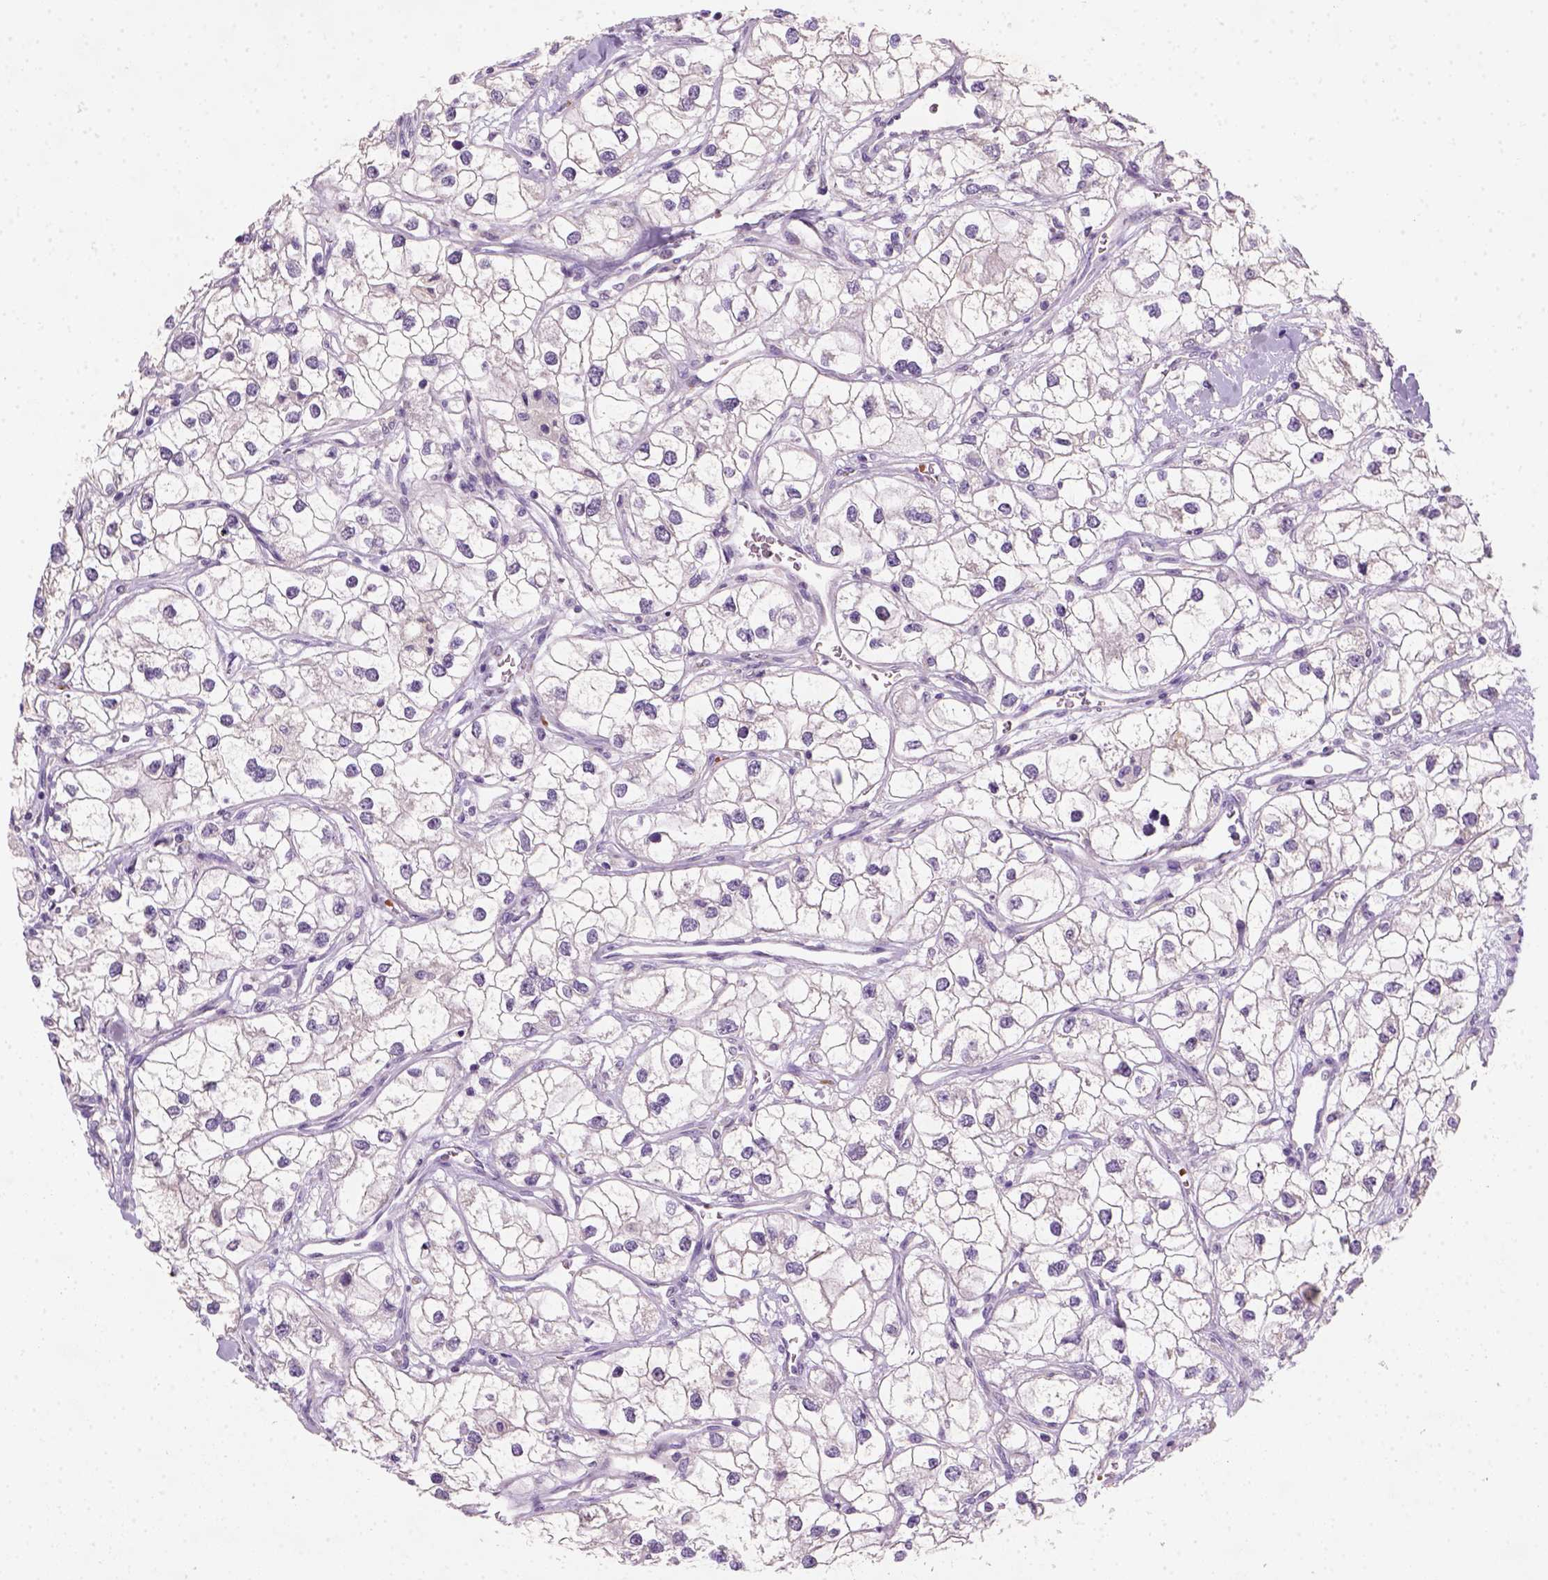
{"staining": {"intensity": "negative", "quantity": "none", "location": "none"}, "tissue": "renal cancer", "cell_type": "Tumor cells", "image_type": "cancer", "snomed": [{"axis": "morphology", "description": "Adenocarcinoma, NOS"}, {"axis": "topography", "description": "Kidney"}], "caption": "Tumor cells show no significant protein positivity in renal adenocarcinoma.", "gene": "ZMAT4", "patient": {"sex": "male", "age": 59}}